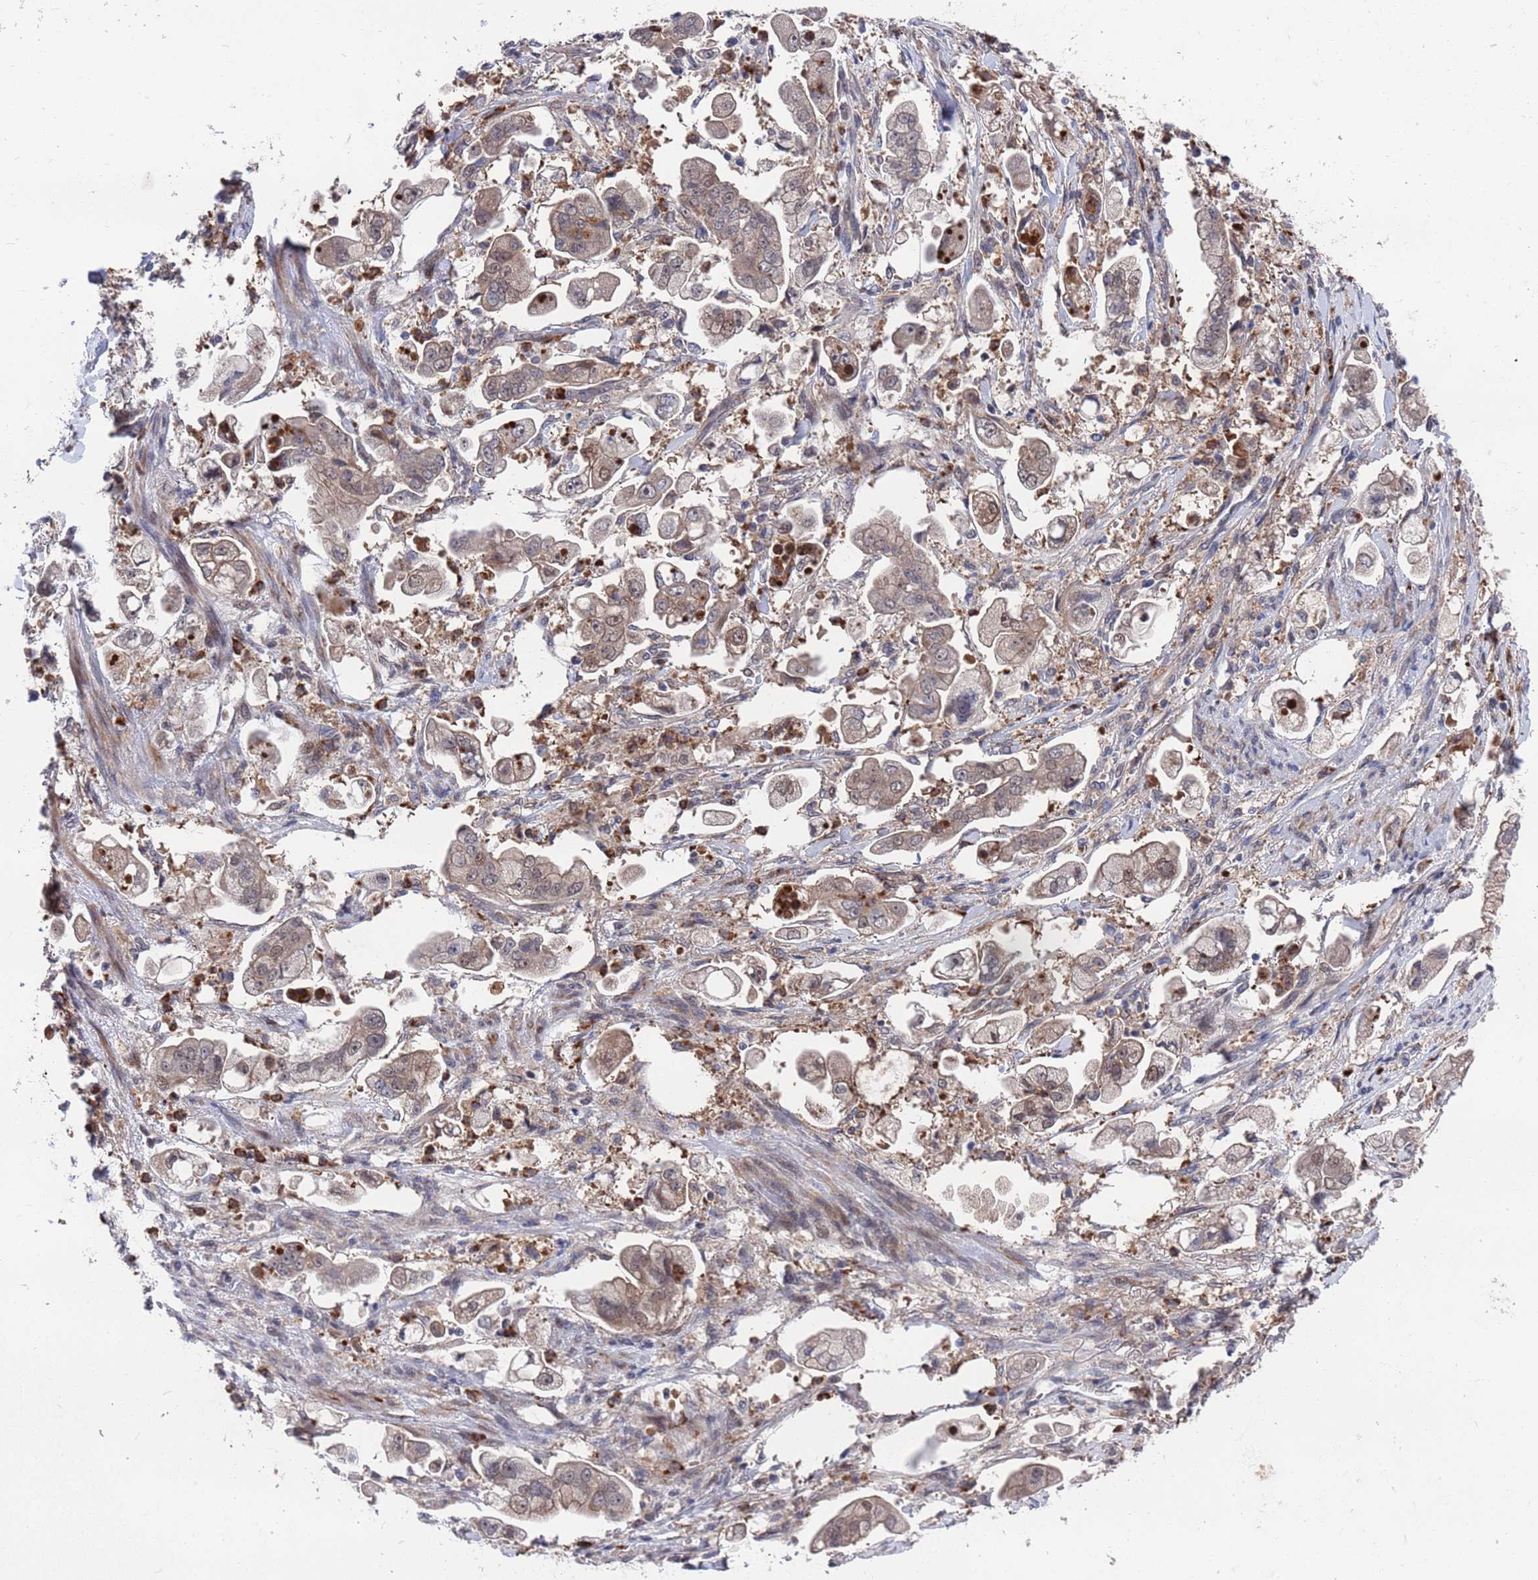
{"staining": {"intensity": "weak", "quantity": "<25%", "location": "cytoplasmic/membranous"}, "tissue": "stomach cancer", "cell_type": "Tumor cells", "image_type": "cancer", "snomed": [{"axis": "morphology", "description": "Adenocarcinoma, NOS"}, {"axis": "topography", "description": "Stomach"}], "caption": "Immunohistochemical staining of human stomach cancer demonstrates no significant positivity in tumor cells. Nuclei are stained in blue.", "gene": "TMBIM6", "patient": {"sex": "male", "age": 62}}